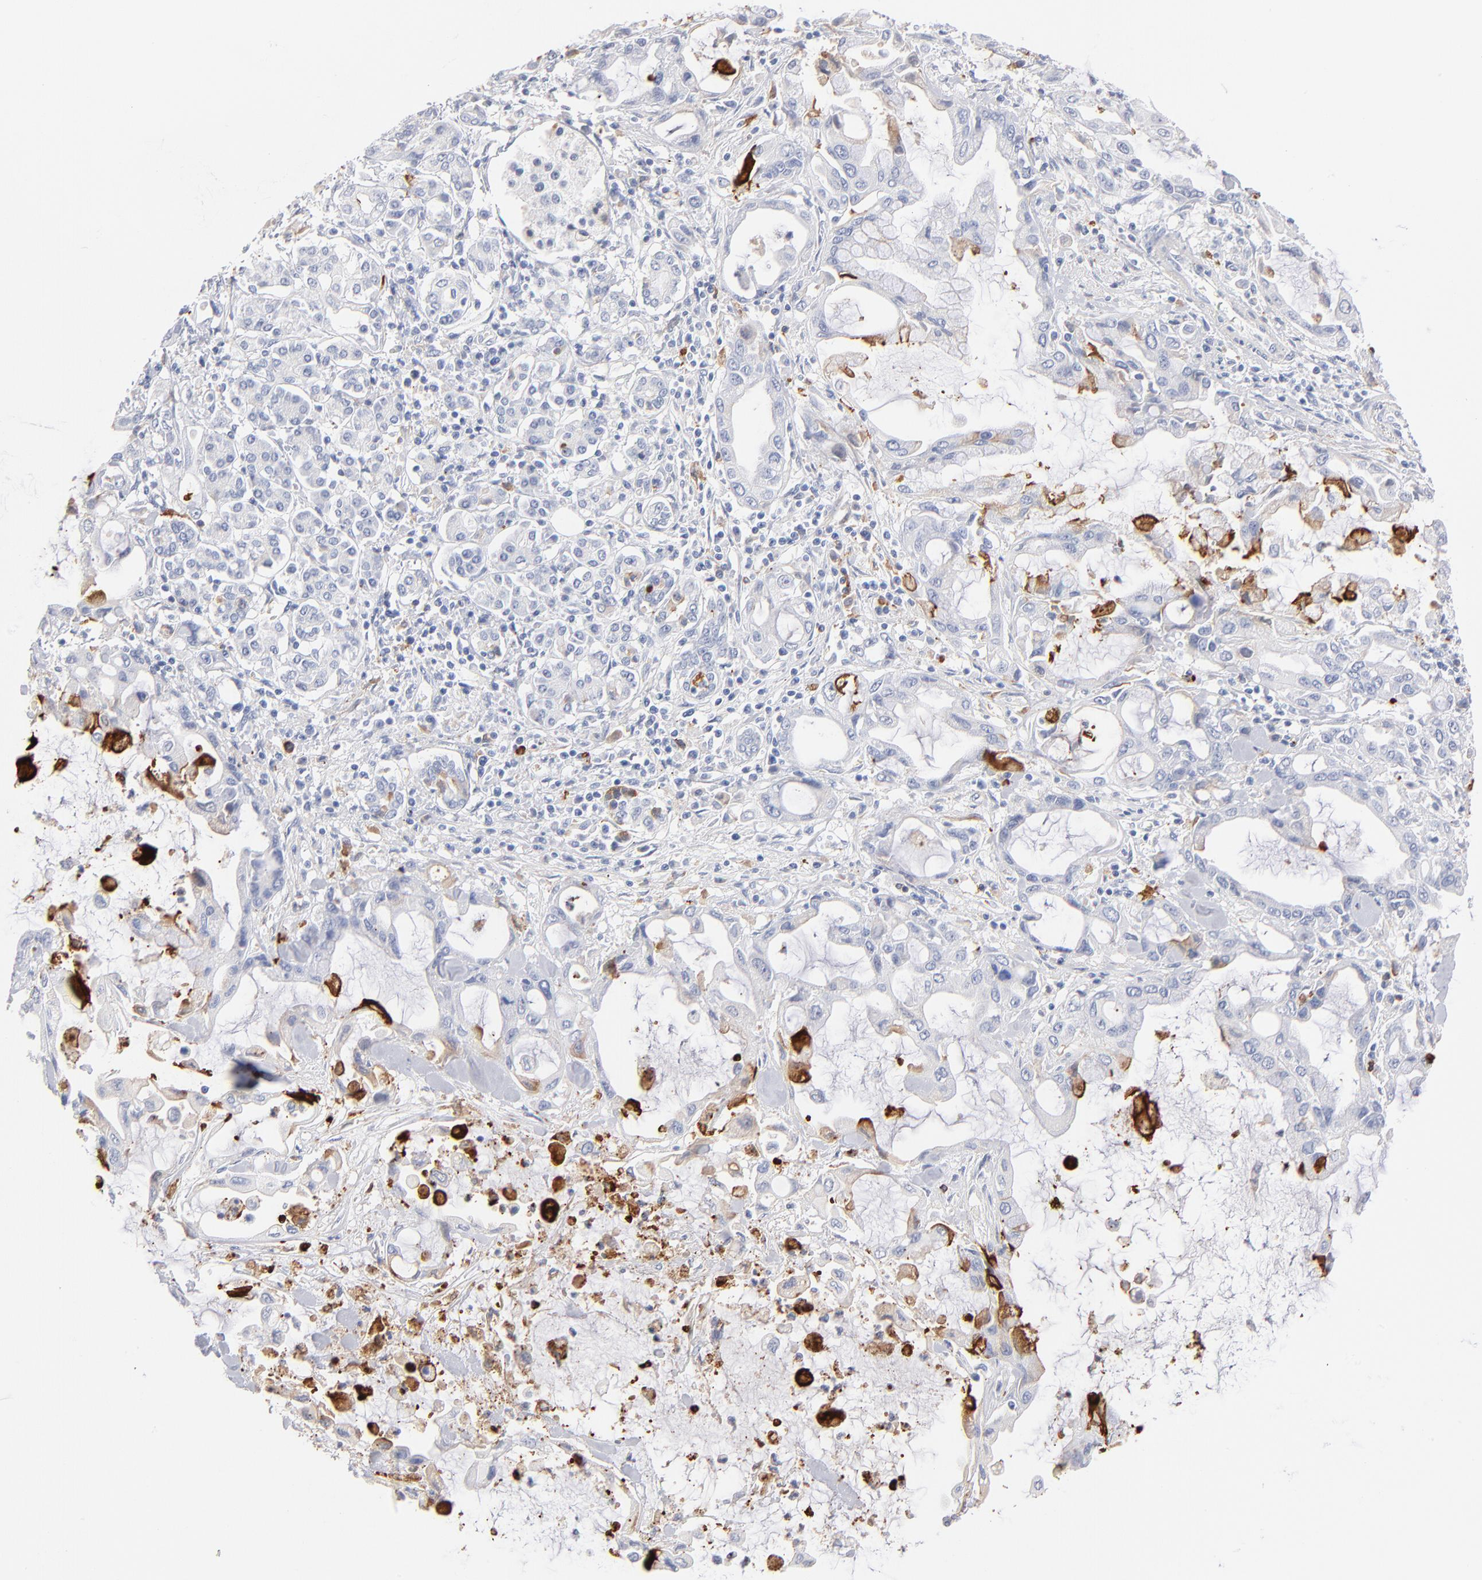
{"staining": {"intensity": "negative", "quantity": "none", "location": "none"}, "tissue": "pancreatic cancer", "cell_type": "Tumor cells", "image_type": "cancer", "snomed": [{"axis": "morphology", "description": "Adenocarcinoma, NOS"}, {"axis": "topography", "description": "Pancreas"}], "caption": "This is a histopathology image of IHC staining of adenocarcinoma (pancreatic), which shows no expression in tumor cells. Brightfield microscopy of immunohistochemistry stained with DAB (brown) and hematoxylin (blue), captured at high magnification.", "gene": "APOH", "patient": {"sex": "female", "age": 57}}